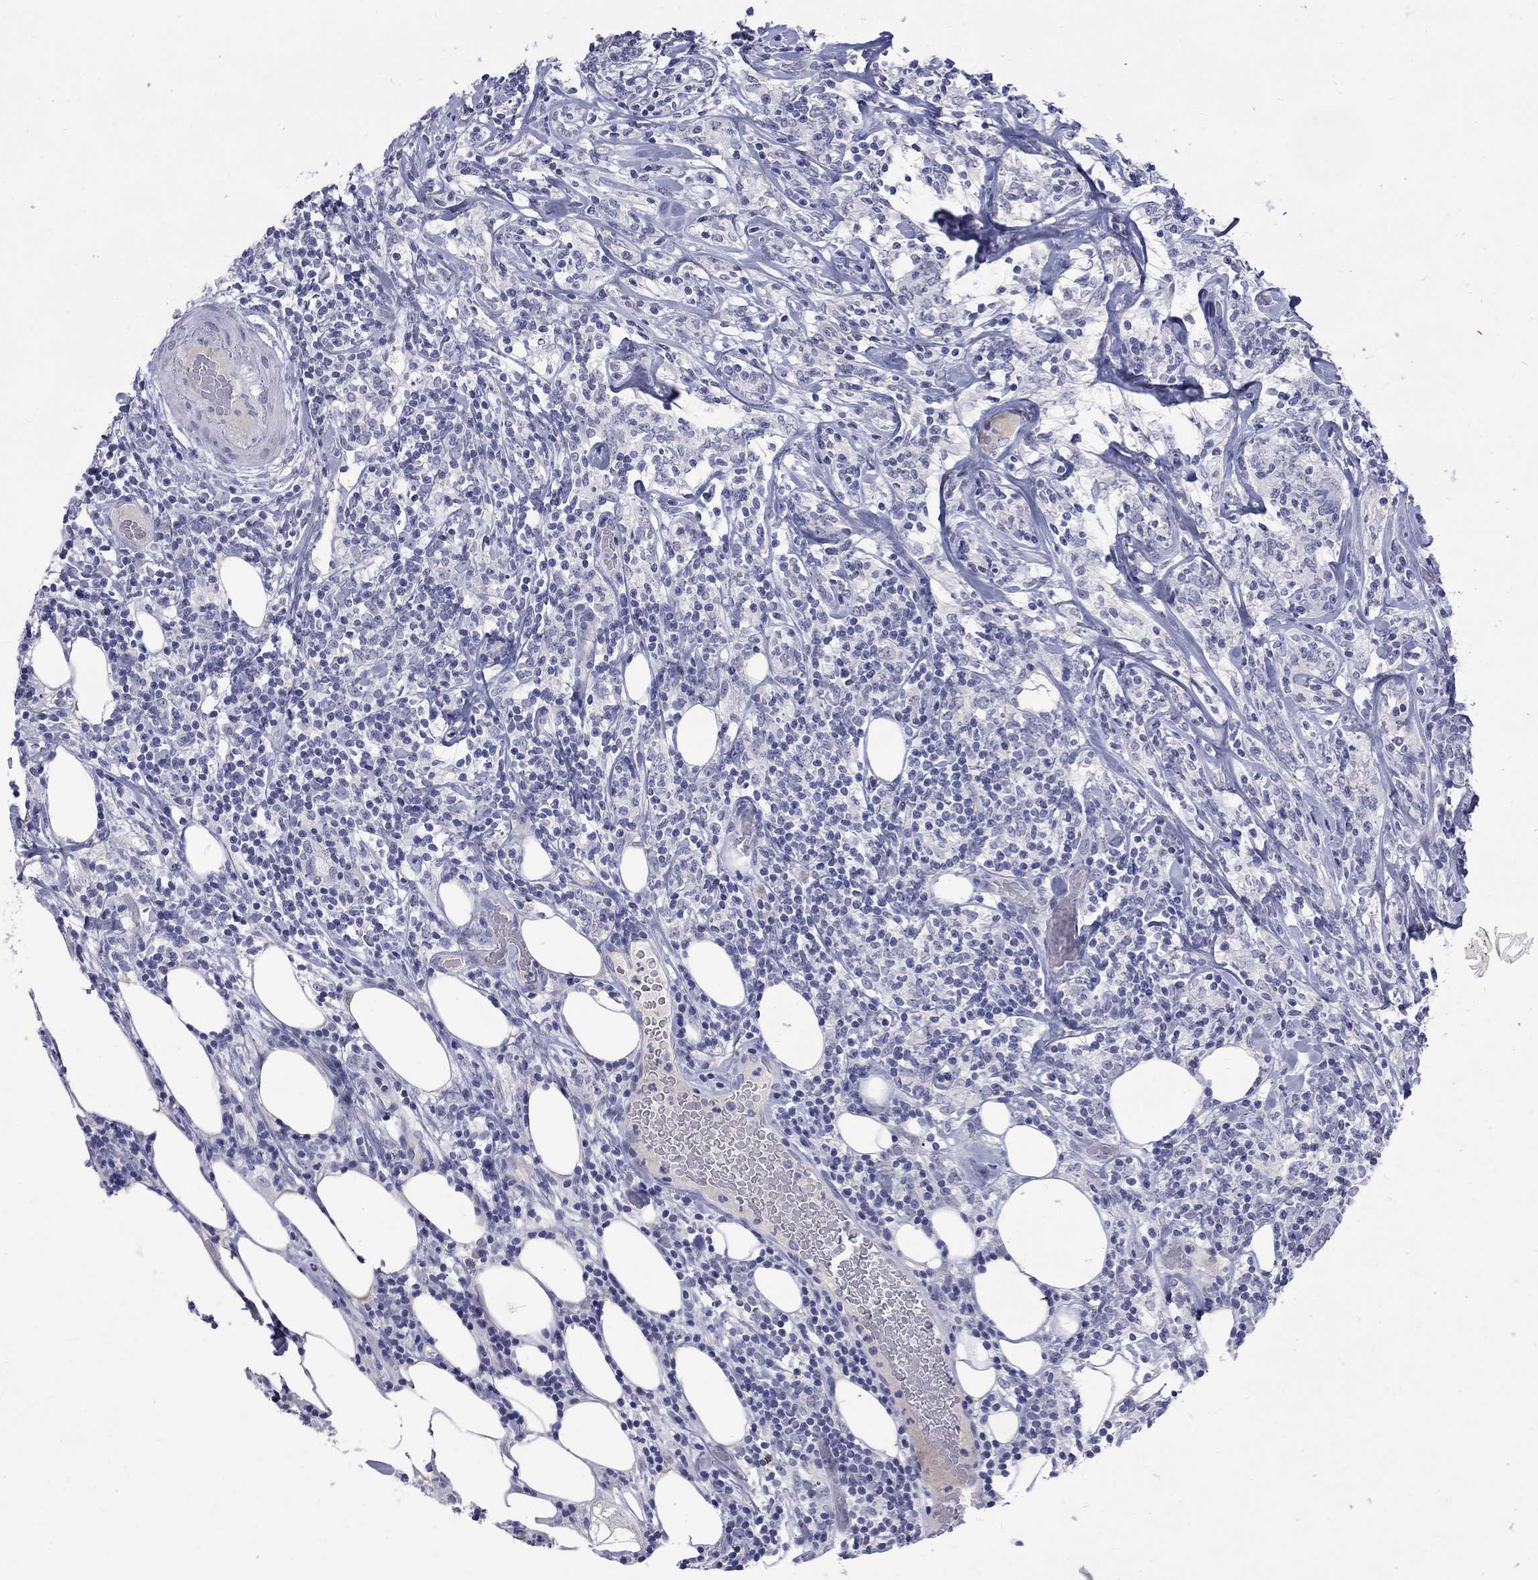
{"staining": {"intensity": "negative", "quantity": "none", "location": "none"}, "tissue": "lymphoma", "cell_type": "Tumor cells", "image_type": "cancer", "snomed": [{"axis": "morphology", "description": "Malignant lymphoma, non-Hodgkin's type, High grade"}, {"axis": "topography", "description": "Lymph node"}], "caption": "This is an immunohistochemistry histopathology image of human lymphoma. There is no expression in tumor cells.", "gene": "CTNND2", "patient": {"sex": "female", "age": 84}}